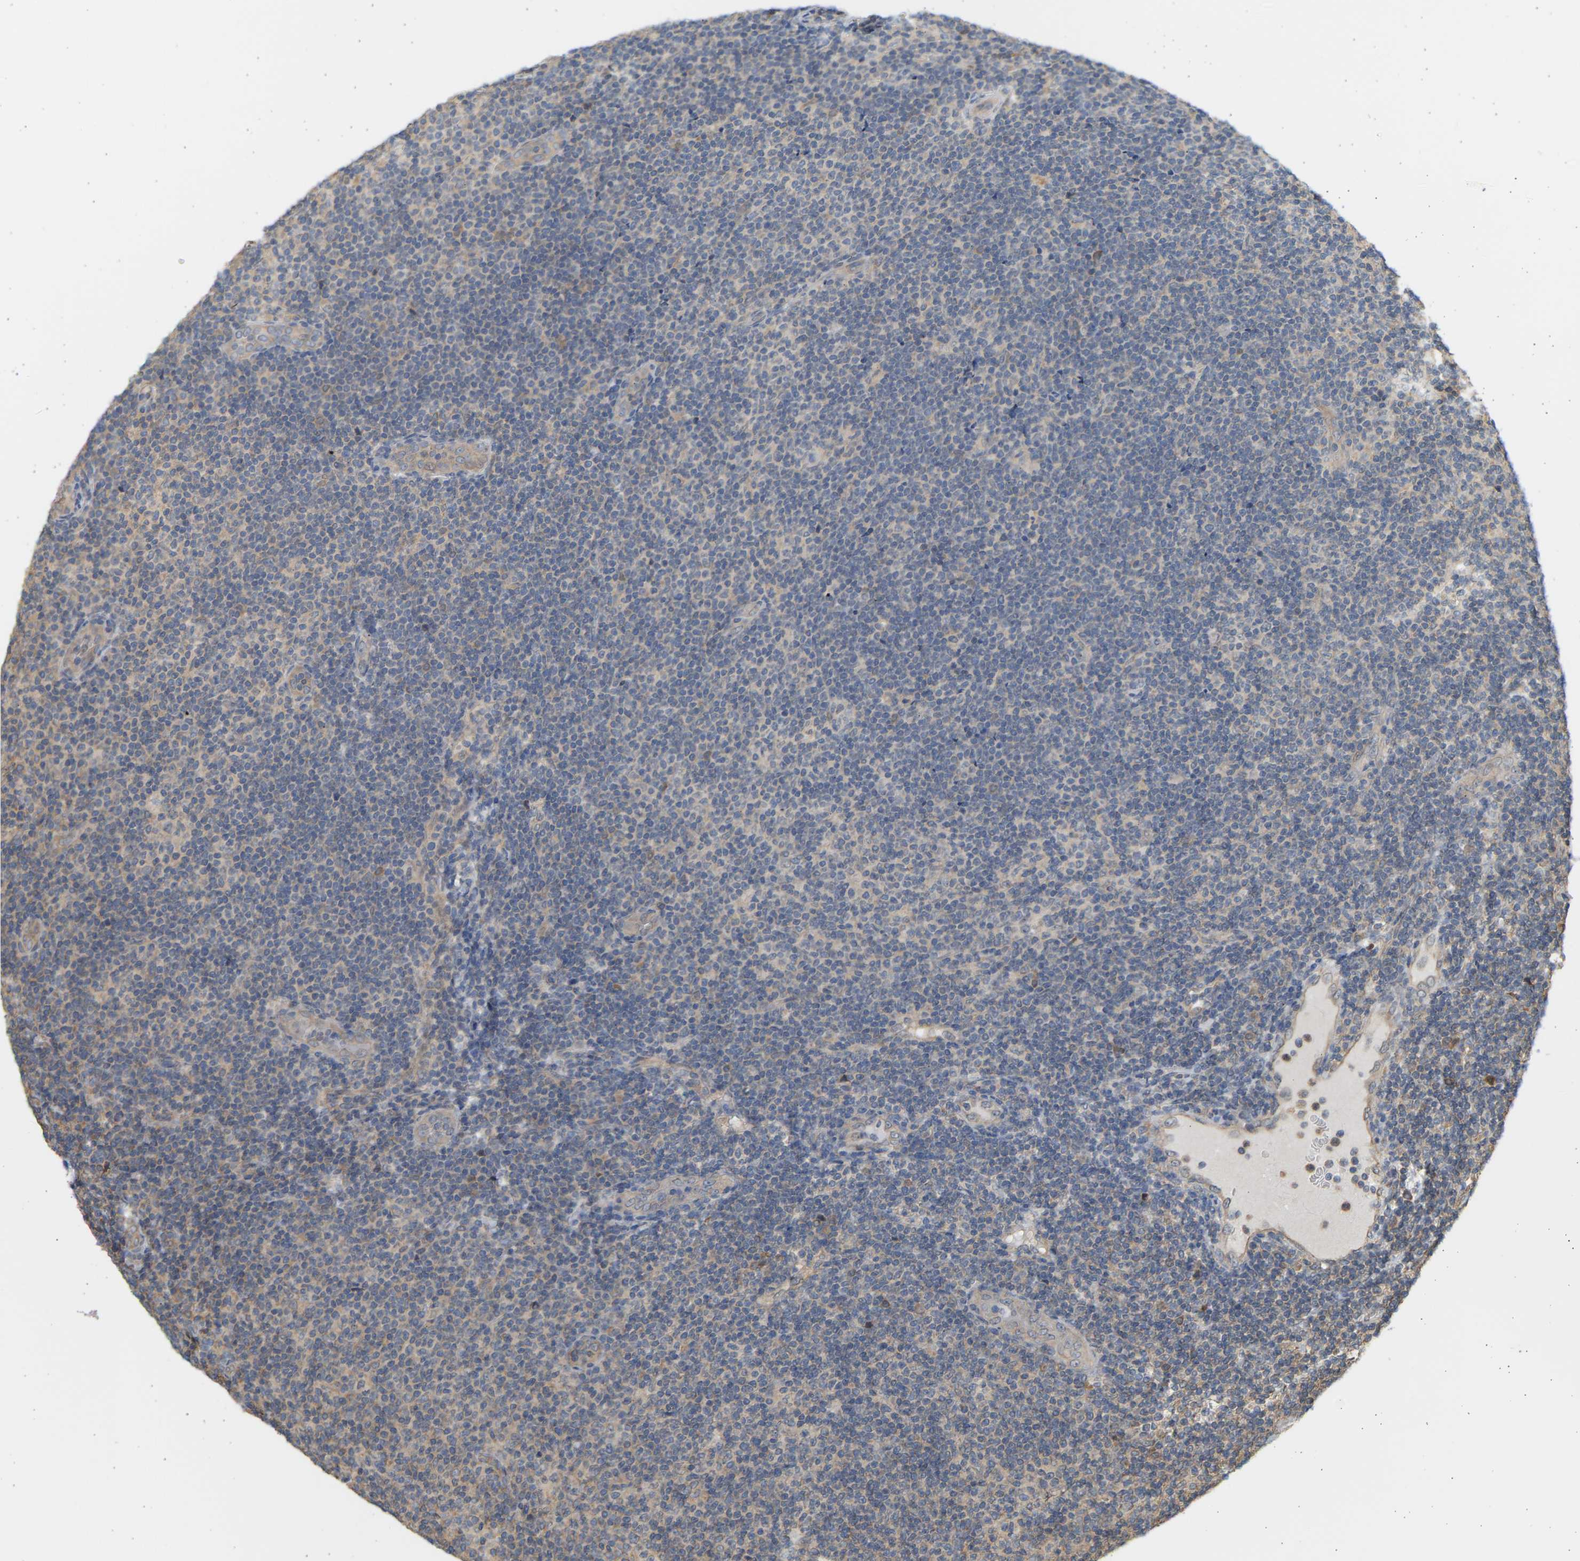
{"staining": {"intensity": "negative", "quantity": "none", "location": "none"}, "tissue": "lymphoma", "cell_type": "Tumor cells", "image_type": "cancer", "snomed": [{"axis": "morphology", "description": "Malignant lymphoma, non-Hodgkin's type, Low grade"}, {"axis": "topography", "description": "Lymph node"}], "caption": "A high-resolution histopathology image shows immunohistochemistry staining of low-grade malignant lymphoma, non-Hodgkin's type, which exhibits no significant staining in tumor cells.", "gene": "B4GALT6", "patient": {"sex": "male", "age": 83}}